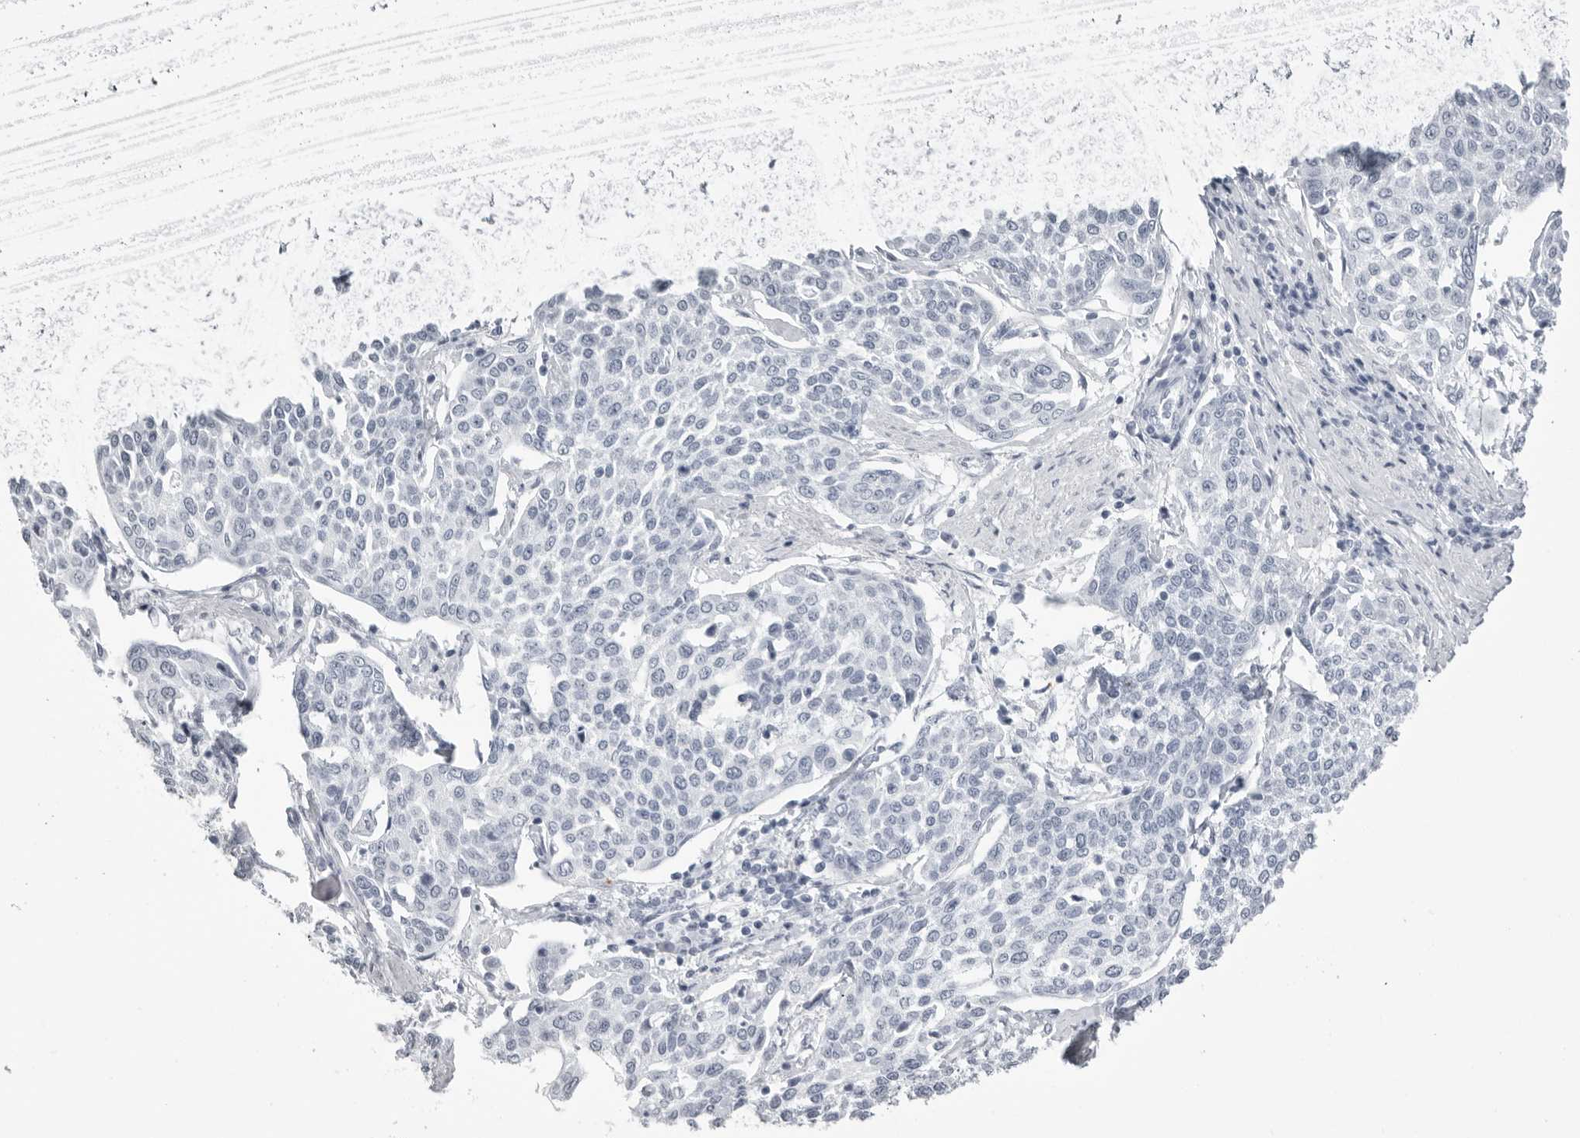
{"staining": {"intensity": "negative", "quantity": "none", "location": "none"}, "tissue": "cervical cancer", "cell_type": "Tumor cells", "image_type": "cancer", "snomed": [{"axis": "morphology", "description": "Squamous cell carcinoma, NOS"}, {"axis": "topography", "description": "Cervix"}], "caption": "This is a image of immunohistochemistry (IHC) staining of squamous cell carcinoma (cervical), which shows no expression in tumor cells. (Stains: DAB (3,3'-diaminobenzidine) immunohistochemistry (IHC) with hematoxylin counter stain, Microscopy: brightfield microscopy at high magnification).", "gene": "KLK9", "patient": {"sex": "female", "age": 34}}